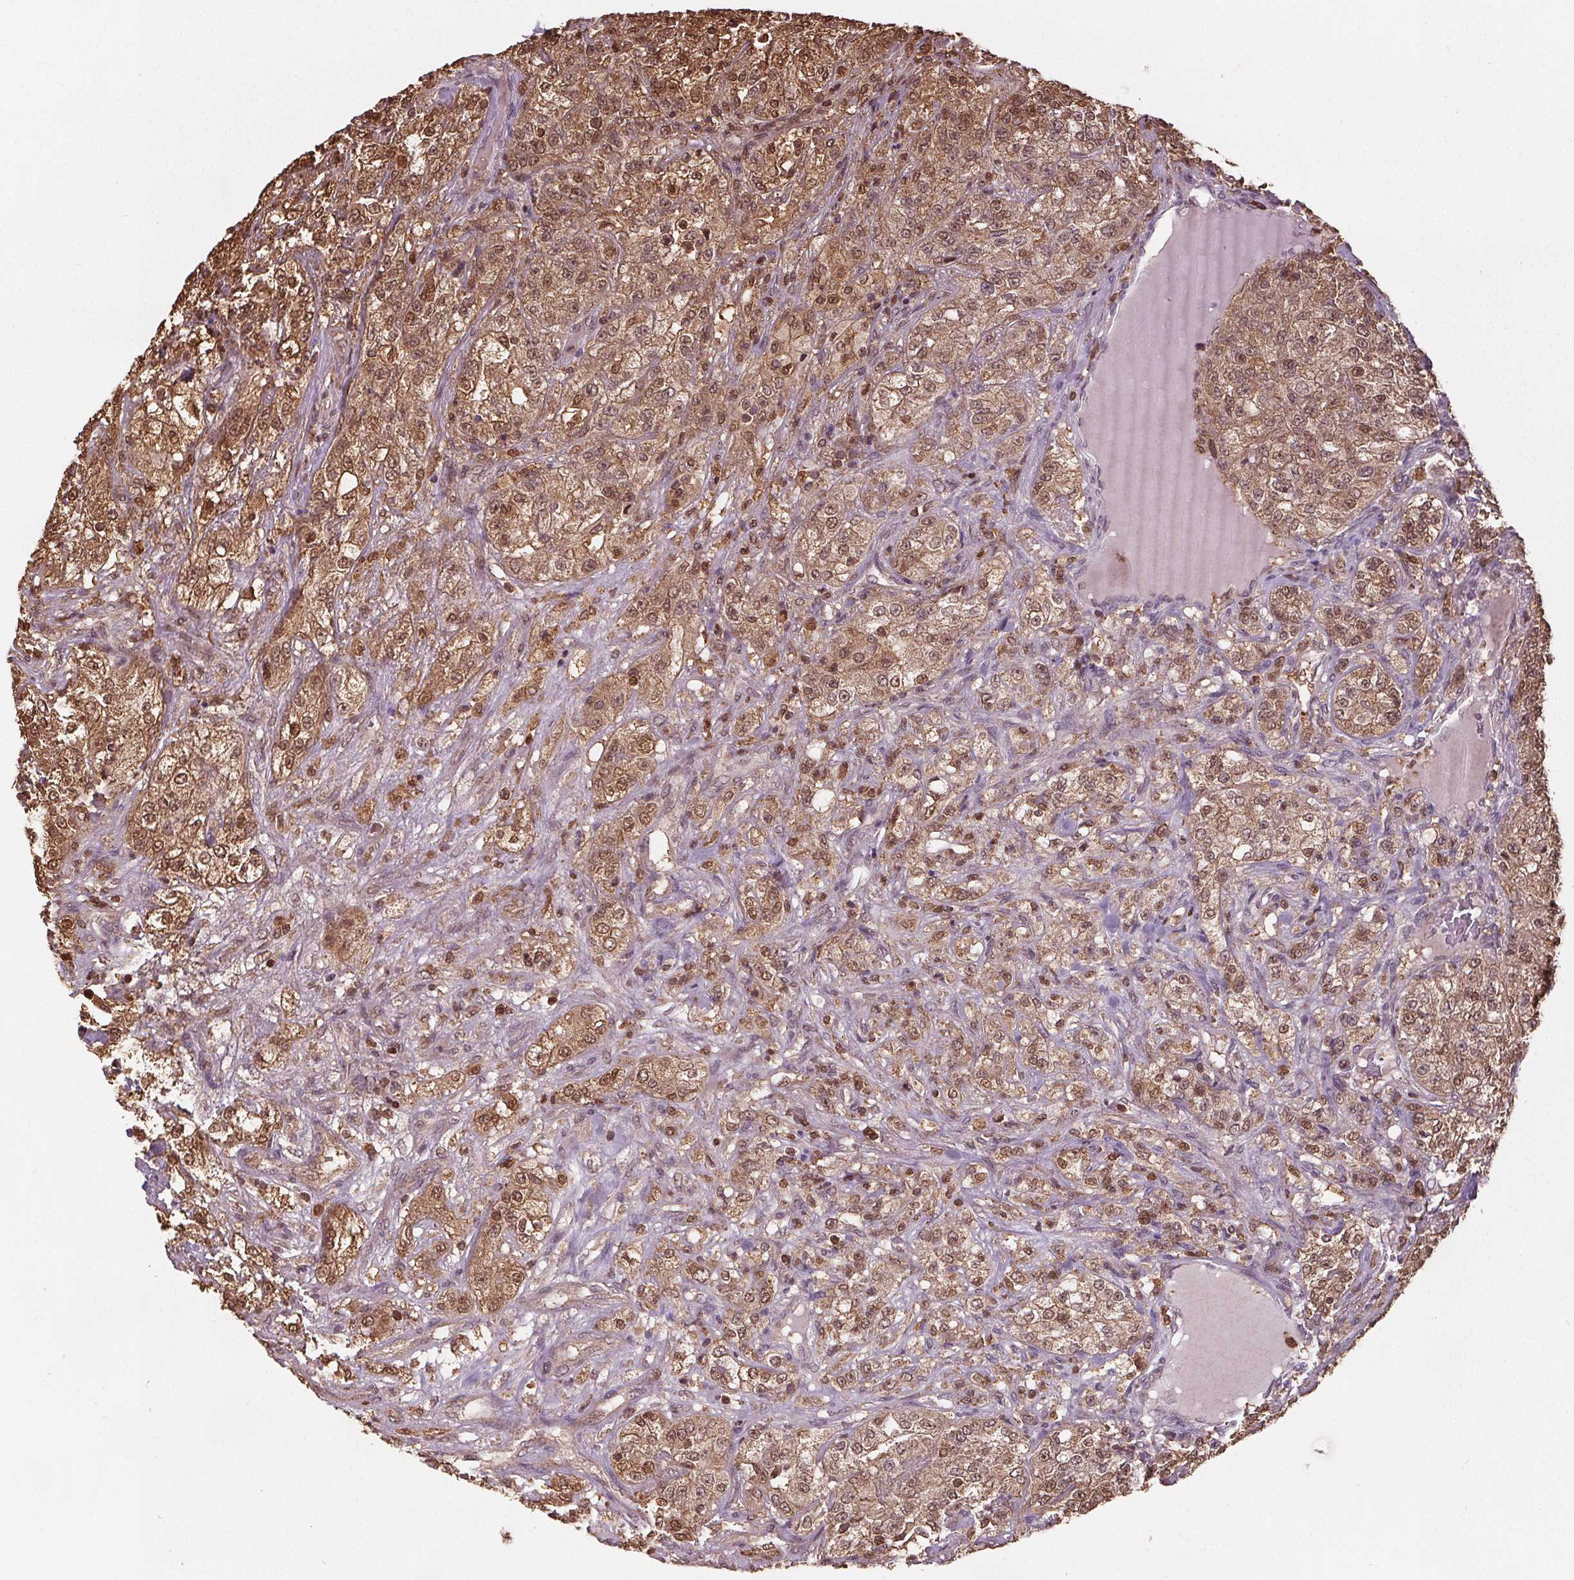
{"staining": {"intensity": "moderate", "quantity": ">75%", "location": "cytoplasmic/membranous,nuclear"}, "tissue": "renal cancer", "cell_type": "Tumor cells", "image_type": "cancer", "snomed": [{"axis": "morphology", "description": "Adenocarcinoma, NOS"}, {"axis": "topography", "description": "Kidney"}], "caption": "Immunohistochemical staining of human renal adenocarcinoma displays medium levels of moderate cytoplasmic/membranous and nuclear protein positivity in approximately >75% of tumor cells.", "gene": "ENO1", "patient": {"sex": "female", "age": 63}}